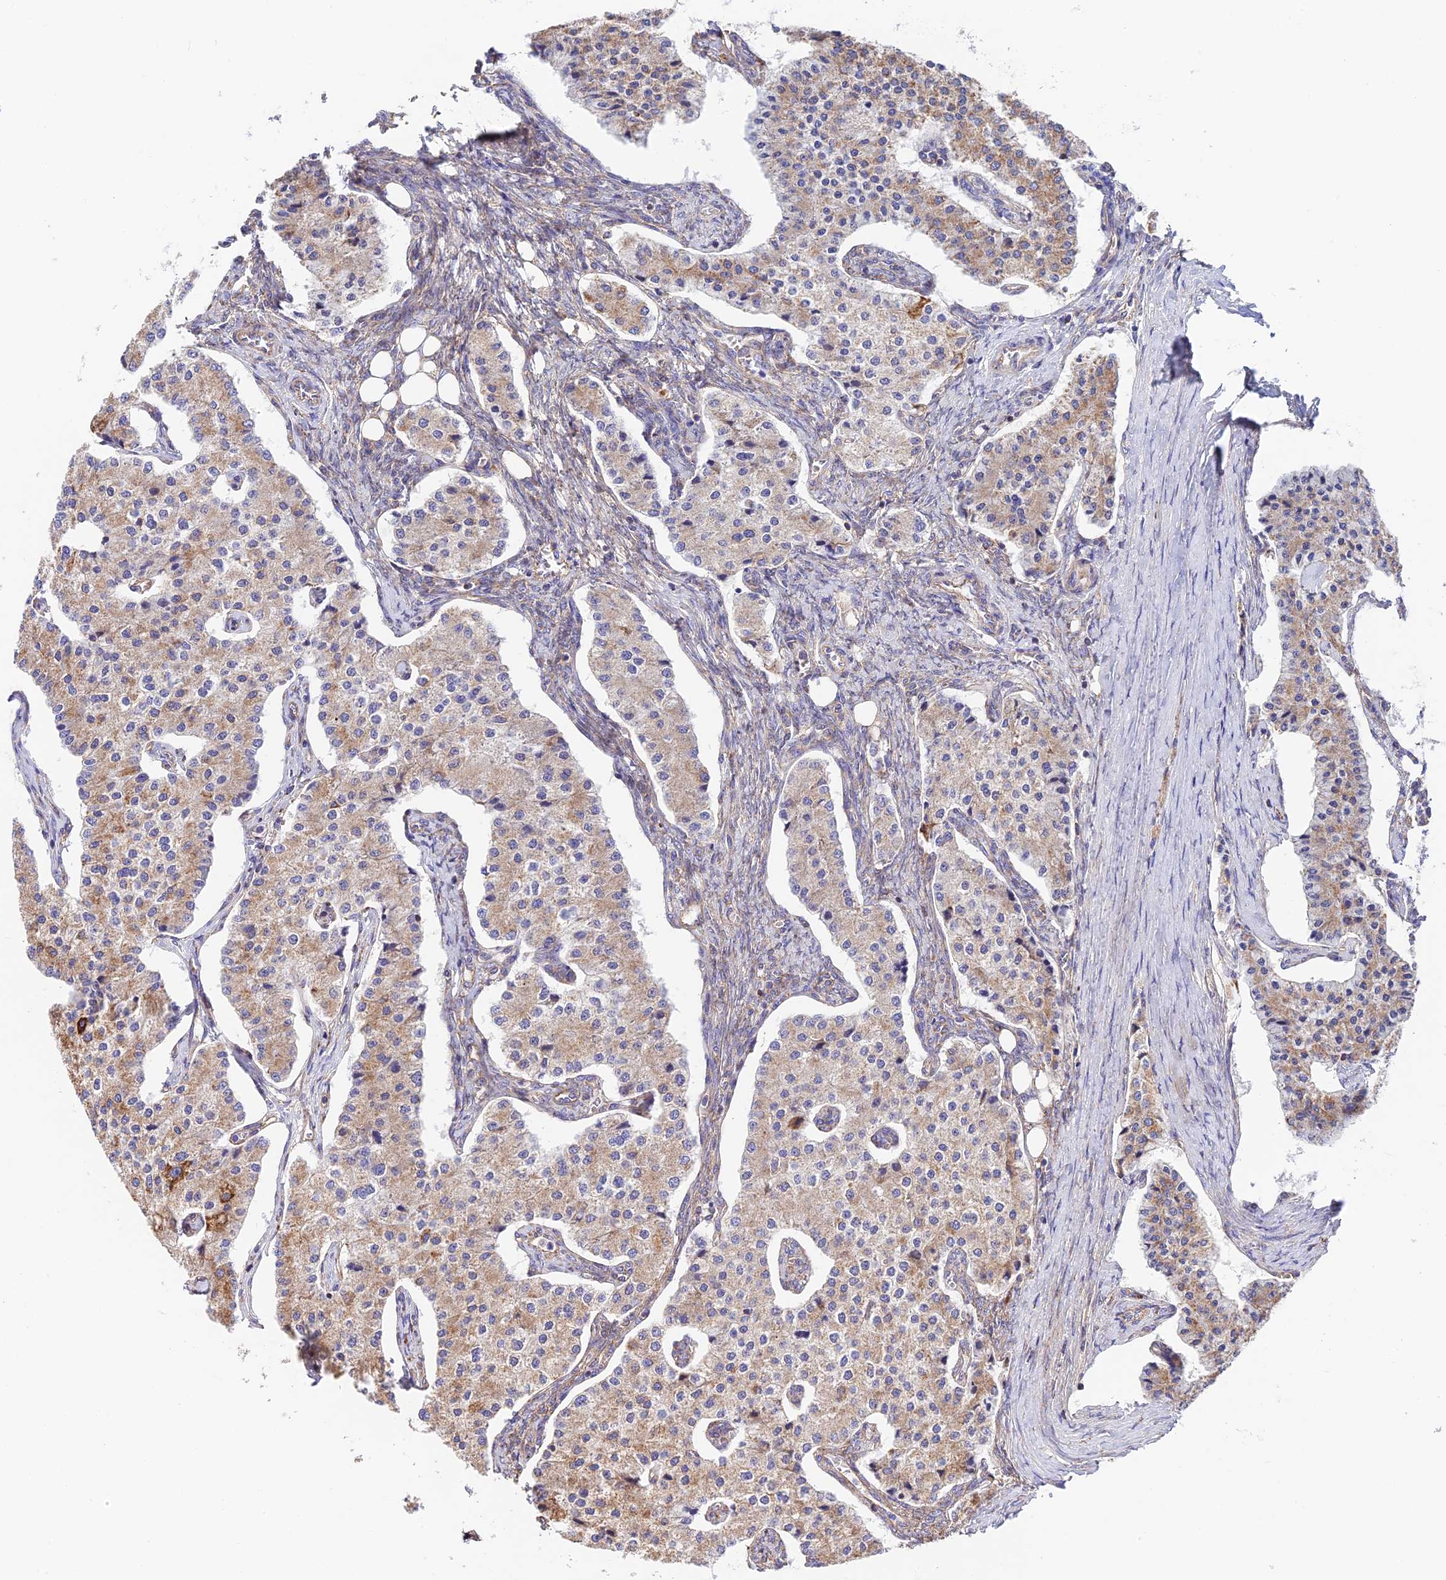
{"staining": {"intensity": "weak", "quantity": ">75%", "location": "cytoplasmic/membranous"}, "tissue": "carcinoid", "cell_type": "Tumor cells", "image_type": "cancer", "snomed": [{"axis": "morphology", "description": "Carcinoid, malignant, NOS"}, {"axis": "topography", "description": "Colon"}], "caption": "Carcinoid stained with DAB IHC exhibits low levels of weak cytoplasmic/membranous expression in approximately >75% of tumor cells.", "gene": "VPS13C", "patient": {"sex": "female", "age": 52}}